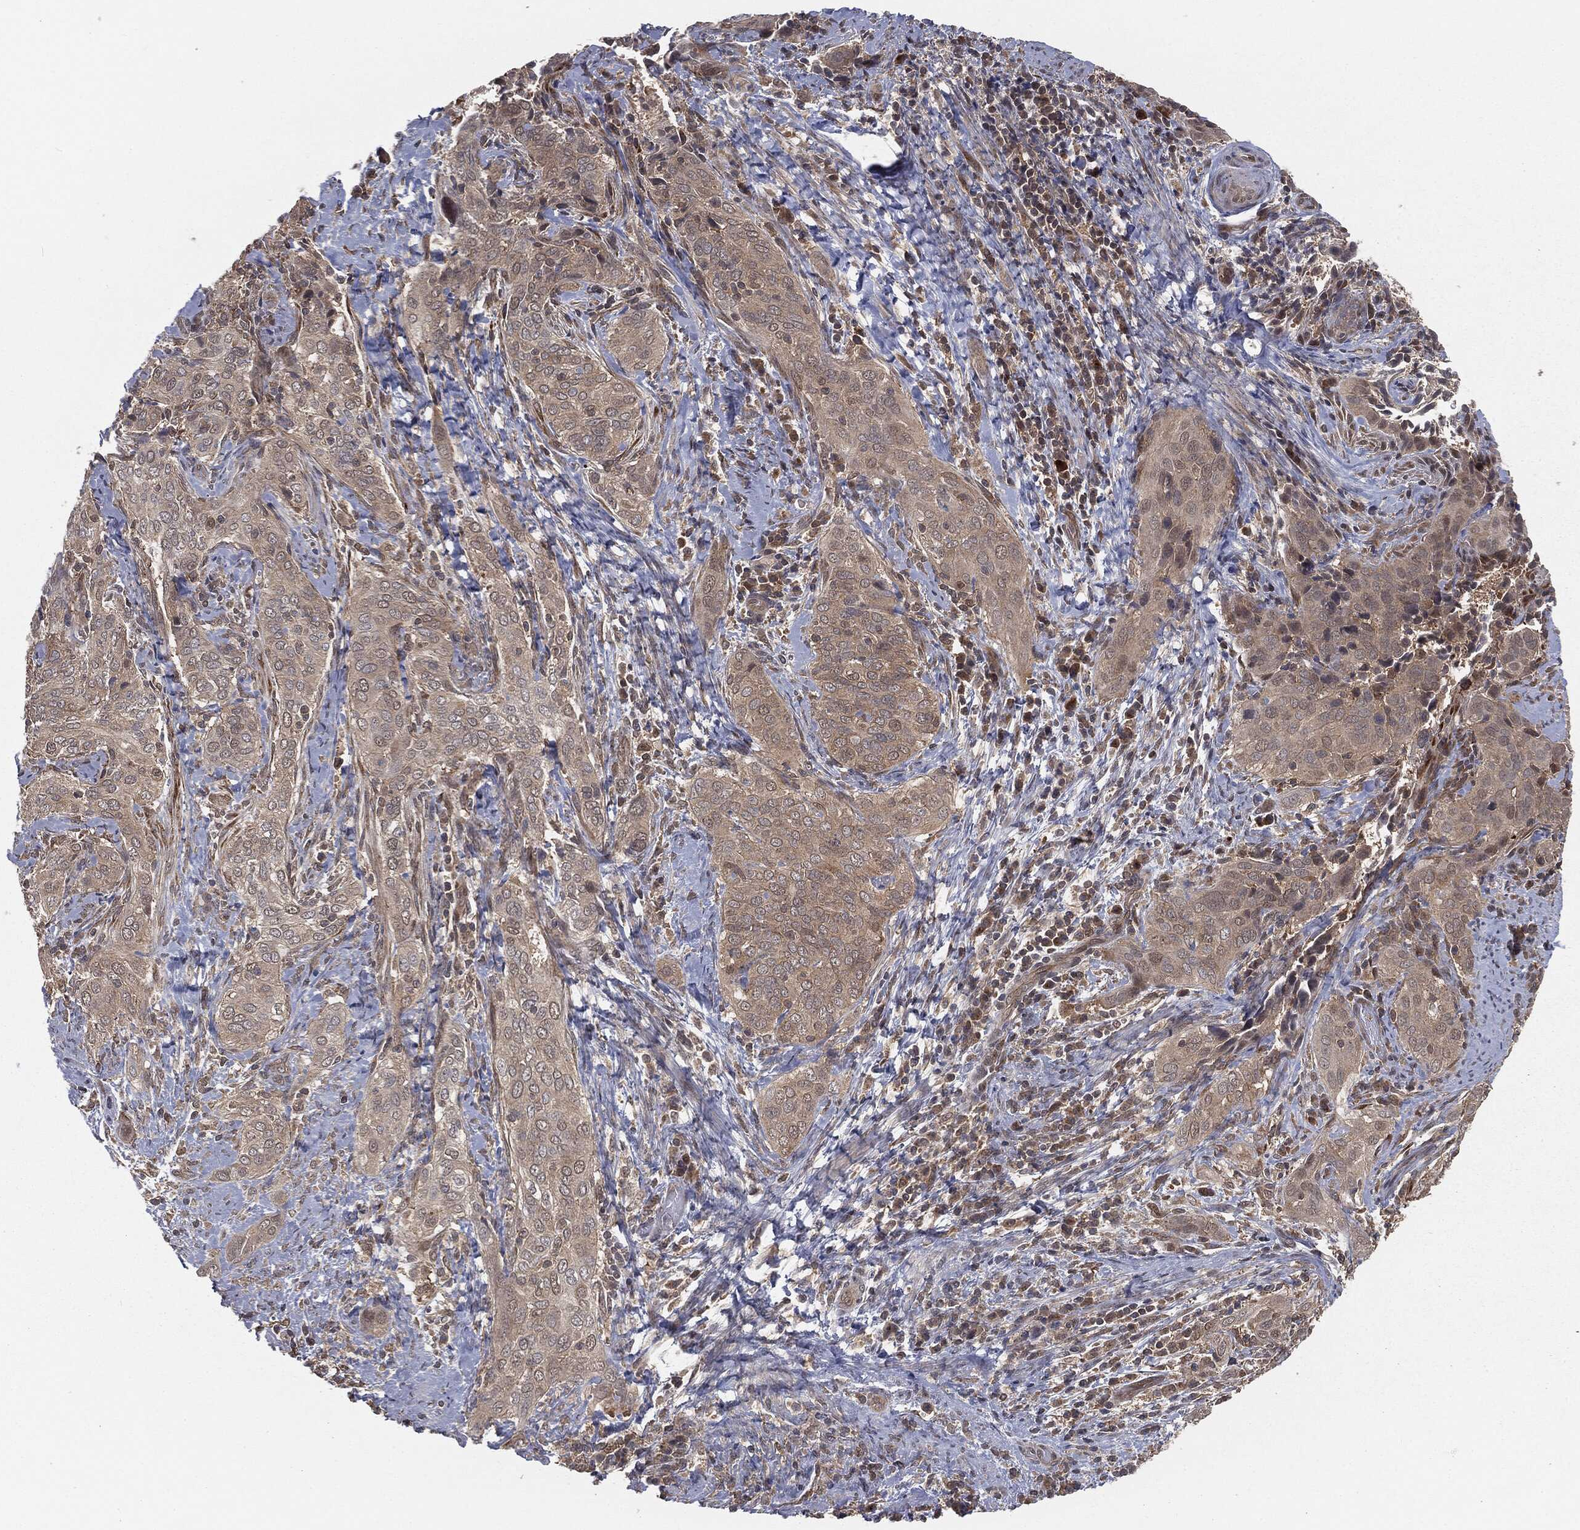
{"staining": {"intensity": "weak", "quantity": "25%-75%", "location": "cytoplasmic/membranous"}, "tissue": "cervical cancer", "cell_type": "Tumor cells", "image_type": "cancer", "snomed": [{"axis": "morphology", "description": "Squamous cell carcinoma, NOS"}, {"axis": "topography", "description": "Cervix"}], "caption": "Cervical squamous cell carcinoma stained with a protein marker displays weak staining in tumor cells.", "gene": "FBXO7", "patient": {"sex": "female", "age": 38}}